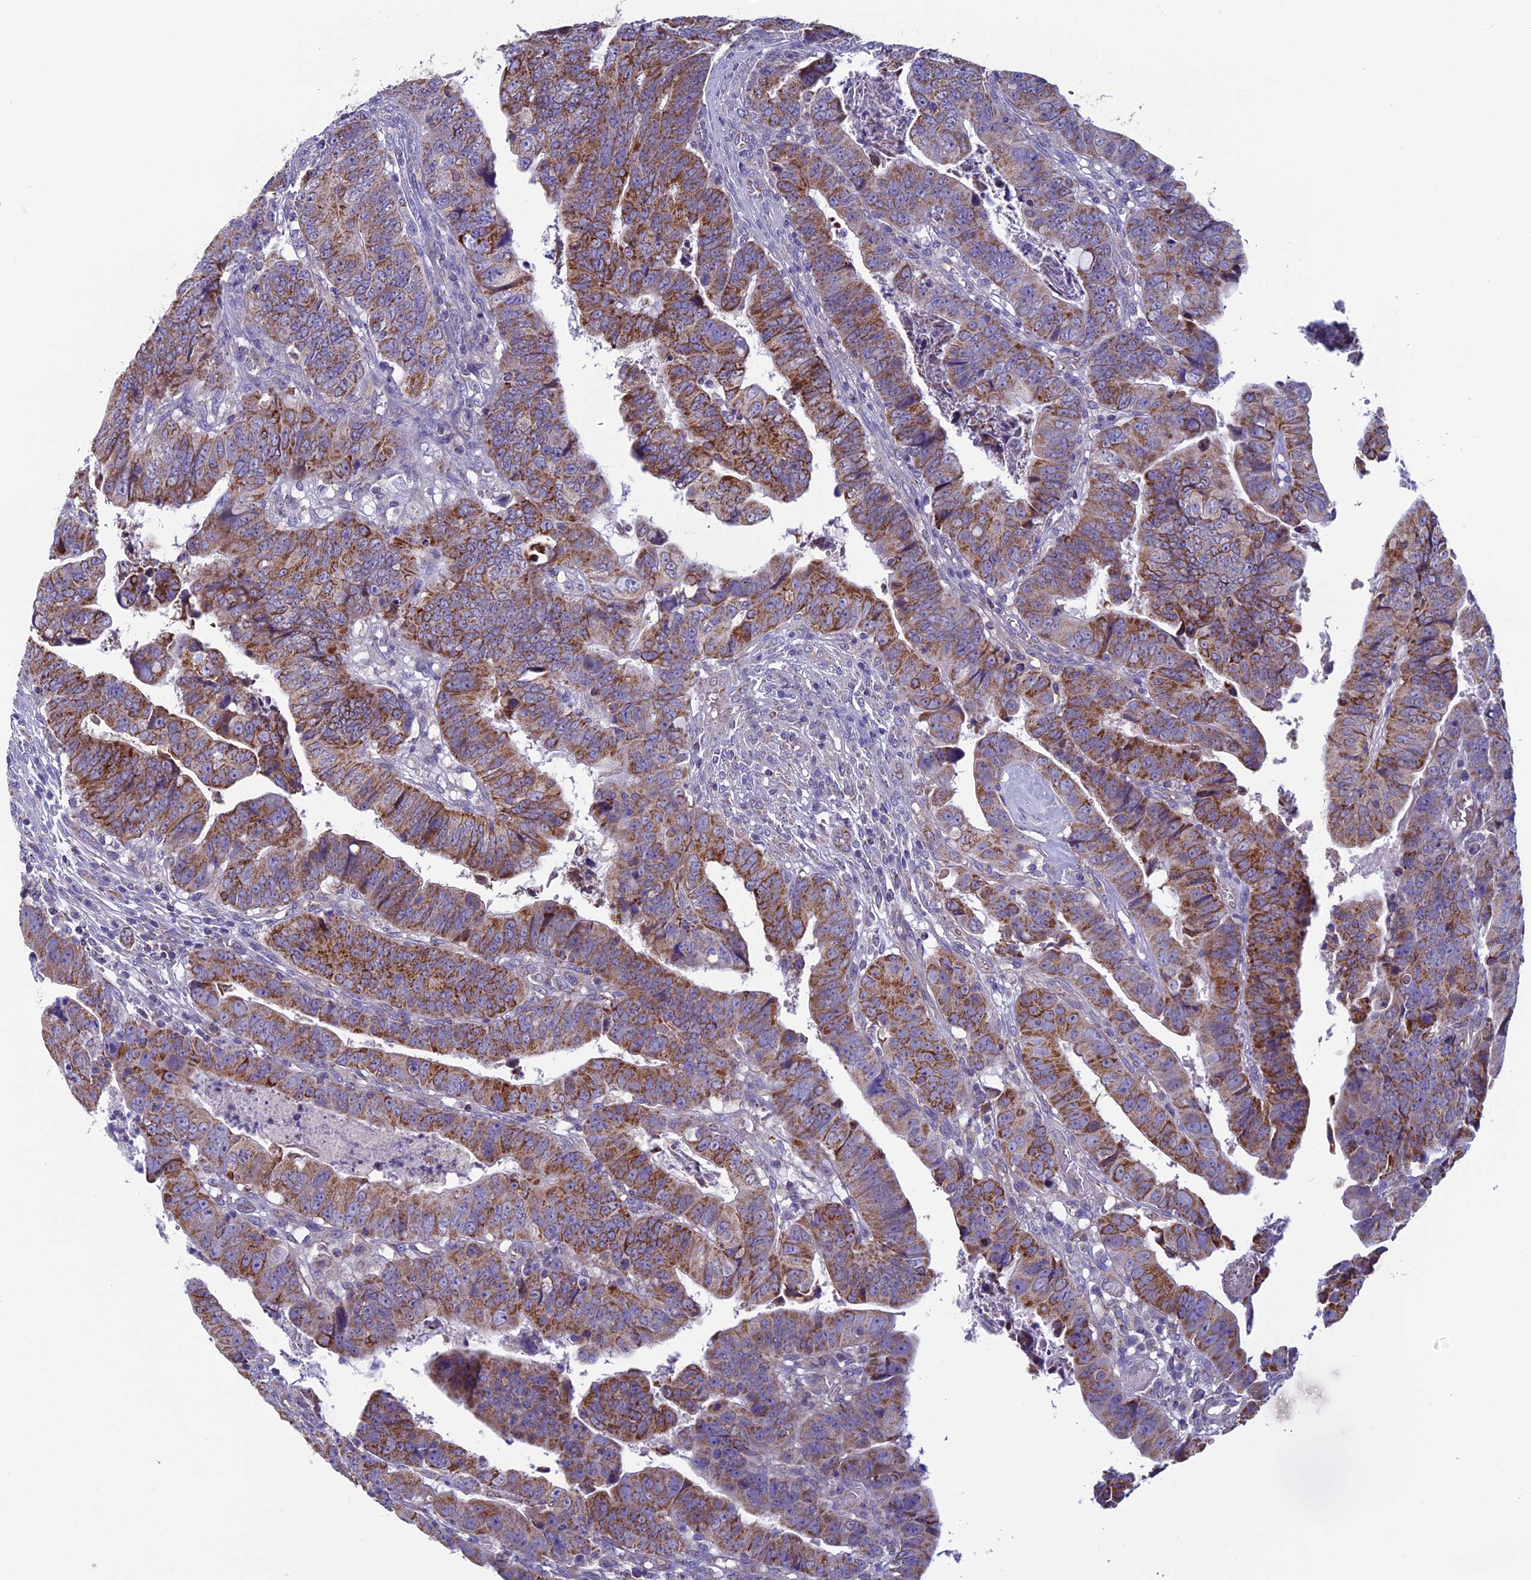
{"staining": {"intensity": "moderate", "quantity": ">75%", "location": "cytoplasmic/membranous"}, "tissue": "colorectal cancer", "cell_type": "Tumor cells", "image_type": "cancer", "snomed": [{"axis": "morphology", "description": "Normal tissue, NOS"}, {"axis": "morphology", "description": "Adenocarcinoma, NOS"}, {"axis": "topography", "description": "Rectum"}], "caption": "DAB (3,3'-diaminobenzidine) immunohistochemical staining of colorectal cancer demonstrates moderate cytoplasmic/membranous protein staining in approximately >75% of tumor cells.", "gene": "MFSD12", "patient": {"sex": "female", "age": 65}}